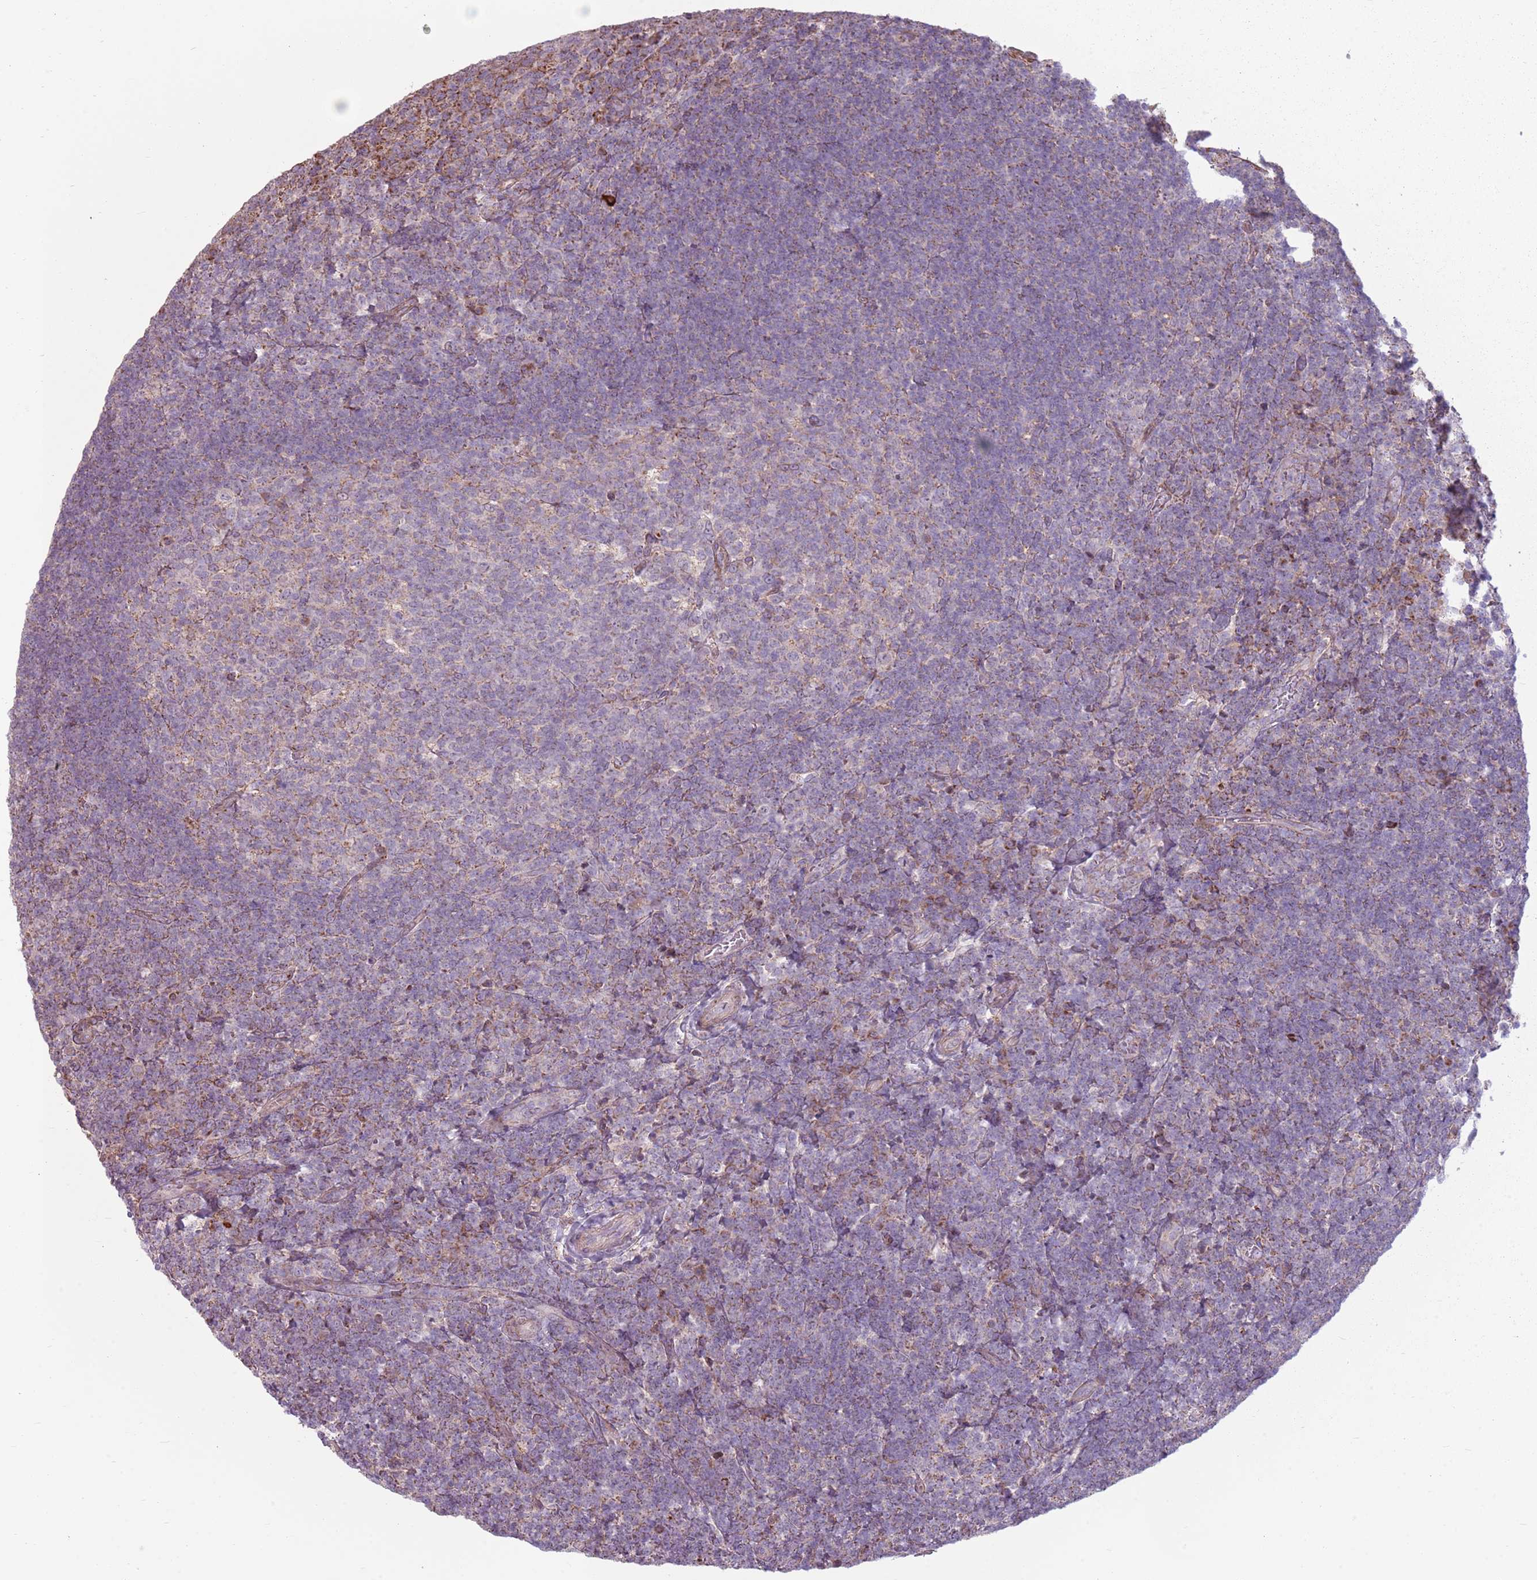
{"staining": {"intensity": "weak", "quantity": "<25%", "location": "cytoplasmic/membranous"}, "tissue": "tonsil", "cell_type": "Germinal center cells", "image_type": "normal", "snomed": [{"axis": "morphology", "description": "Normal tissue, NOS"}, {"axis": "topography", "description": "Tonsil"}], "caption": "Tonsil stained for a protein using immunohistochemistry (IHC) reveals no expression germinal center cells.", "gene": "ZNF530", "patient": {"sex": "female", "age": 10}}